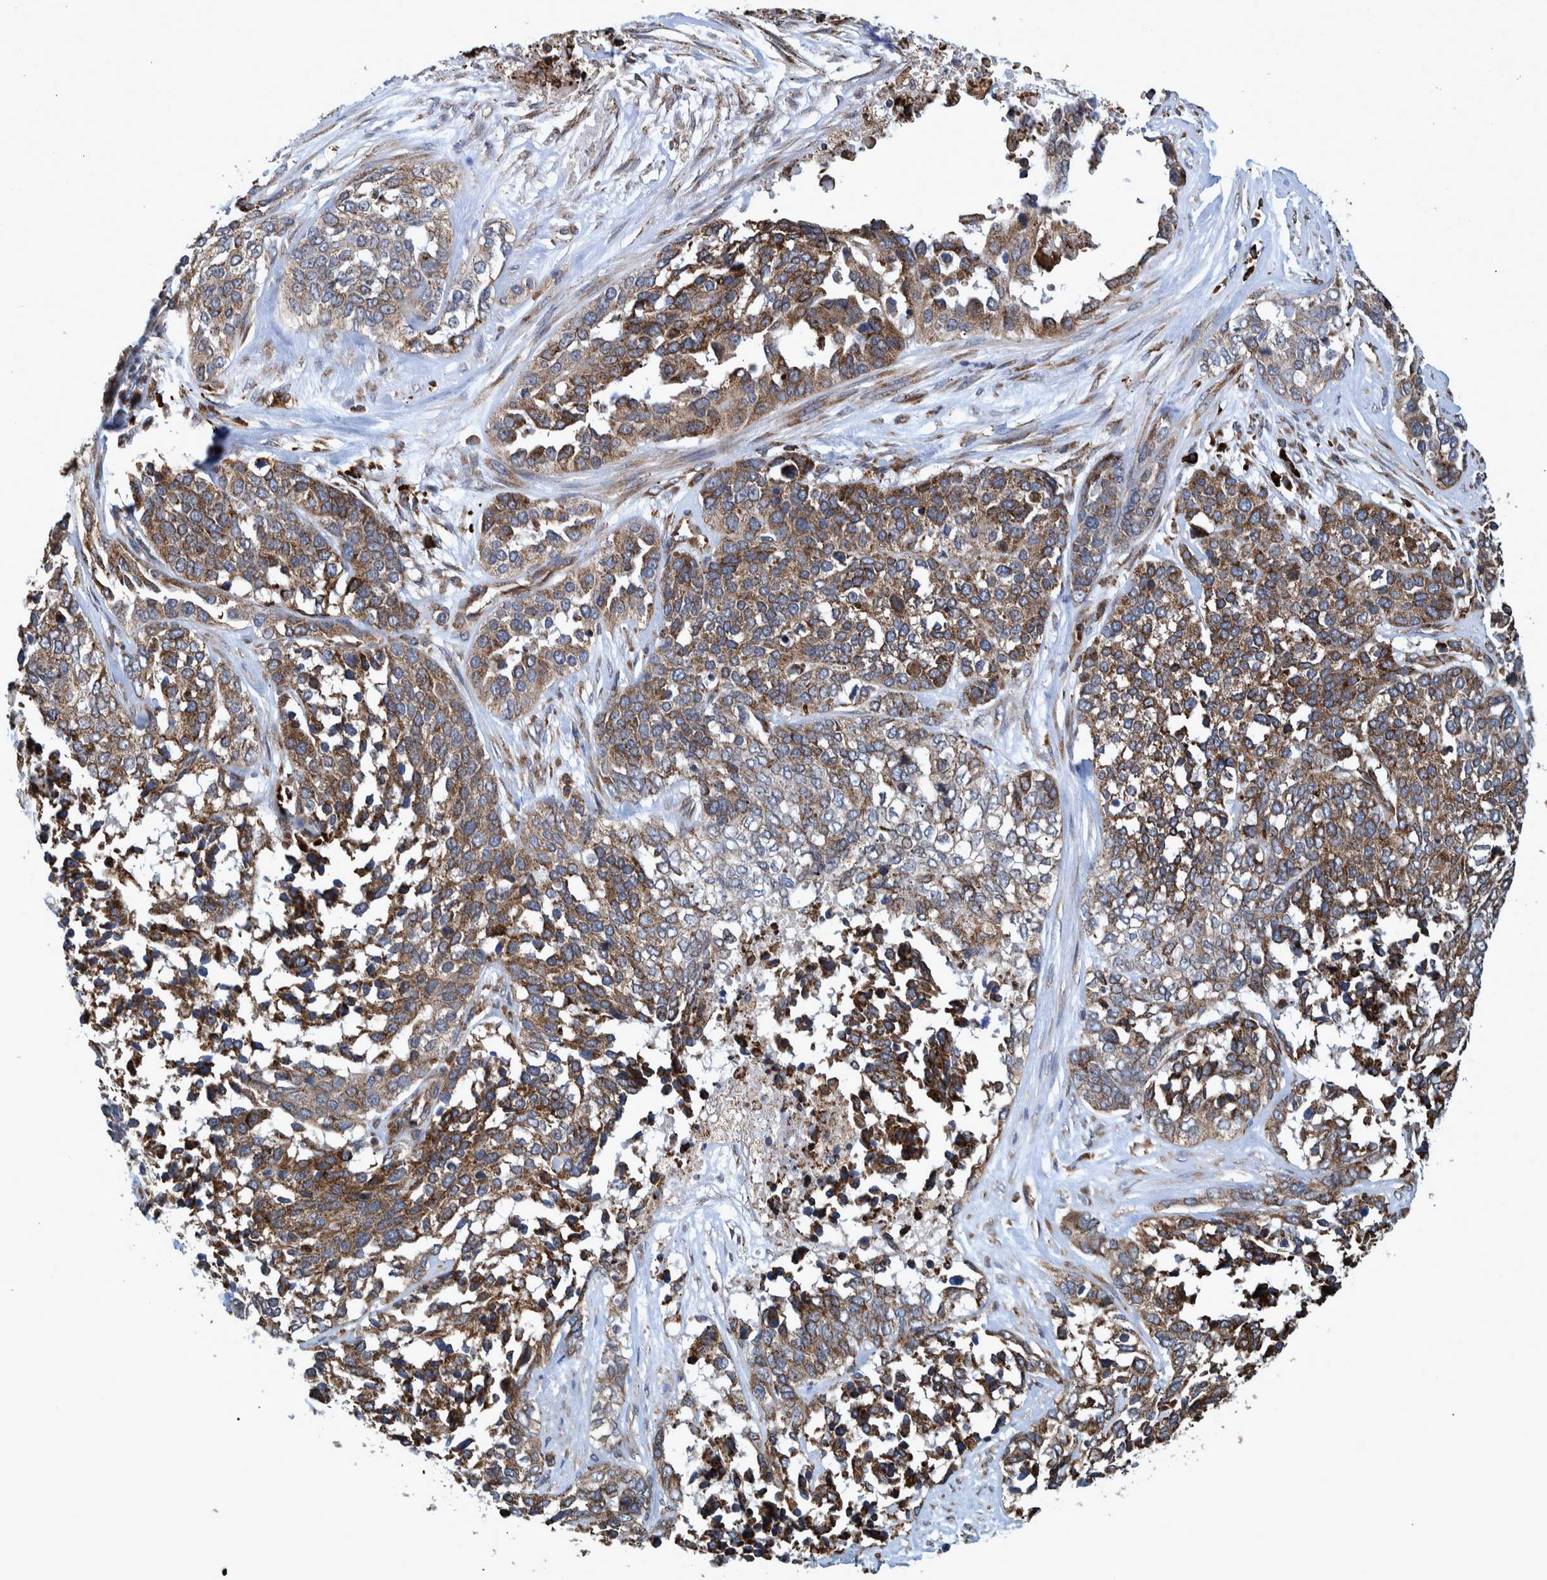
{"staining": {"intensity": "moderate", "quantity": ">75%", "location": "cytoplasmic/membranous"}, "tissue": "ovarian cancer", "cell_type": "Tumor cells", "image_type": "cancer", "snomed": [{"axis": "morphology", "description": "Cystadenocarcinoma, serous, NOS"}, {"axis": "topography", "description": "Ovary"}], "caption": "High-magnification brightfield microscopy of serous cystadenocarcinoma (ovarian) stained with DAB (brown) and counterstained with hematoxylin (blue). tumor cells exhibit moderate cytoplasmic/membranous staining is present in approximately>75% of cells.", "gene": "SPAG5", "patient": {"sex": "female", "age": 44}}